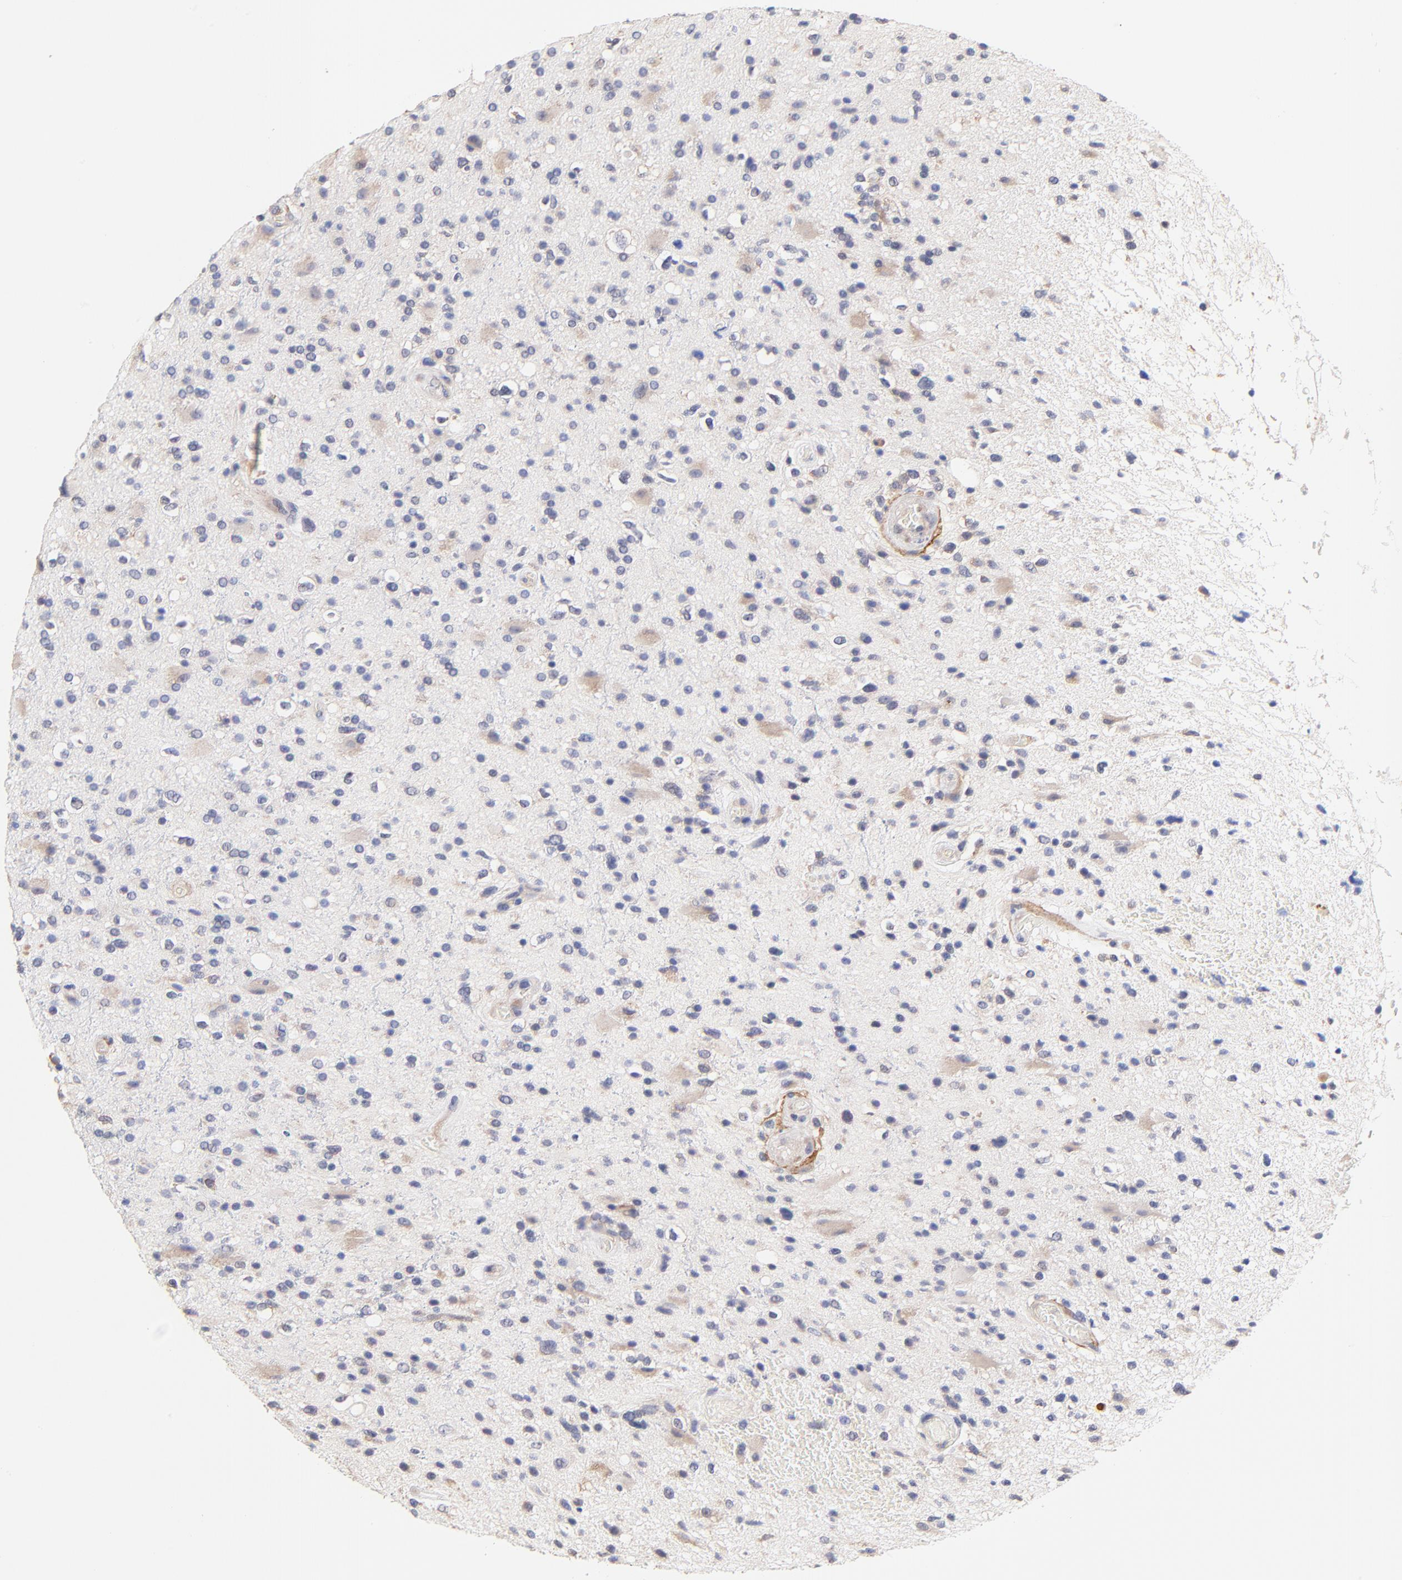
{"staining": {"intensity": "weak", "quantity": "<25%", "location": "cytoplasmic/membranous"}, "tissue": "glioma", "cell_type": "Tumor cells", "image_type": "cancer", "snomed": [{"axis": "morphology", "description": "Glioma, malignant, High grade"}, {"axis": "topography", "description": "Brain"}], "caption": "High magnification brightfield microscopy of glioma stained with DAB (3,3'-diaminobenzidine) (brown) and counterstained with hematoxylin (blue): tumor cells show no significant positivity. (DAB IHC, high magnification).", "gene": "PTK7", "patient": {"sex": "male", "age": 33}}